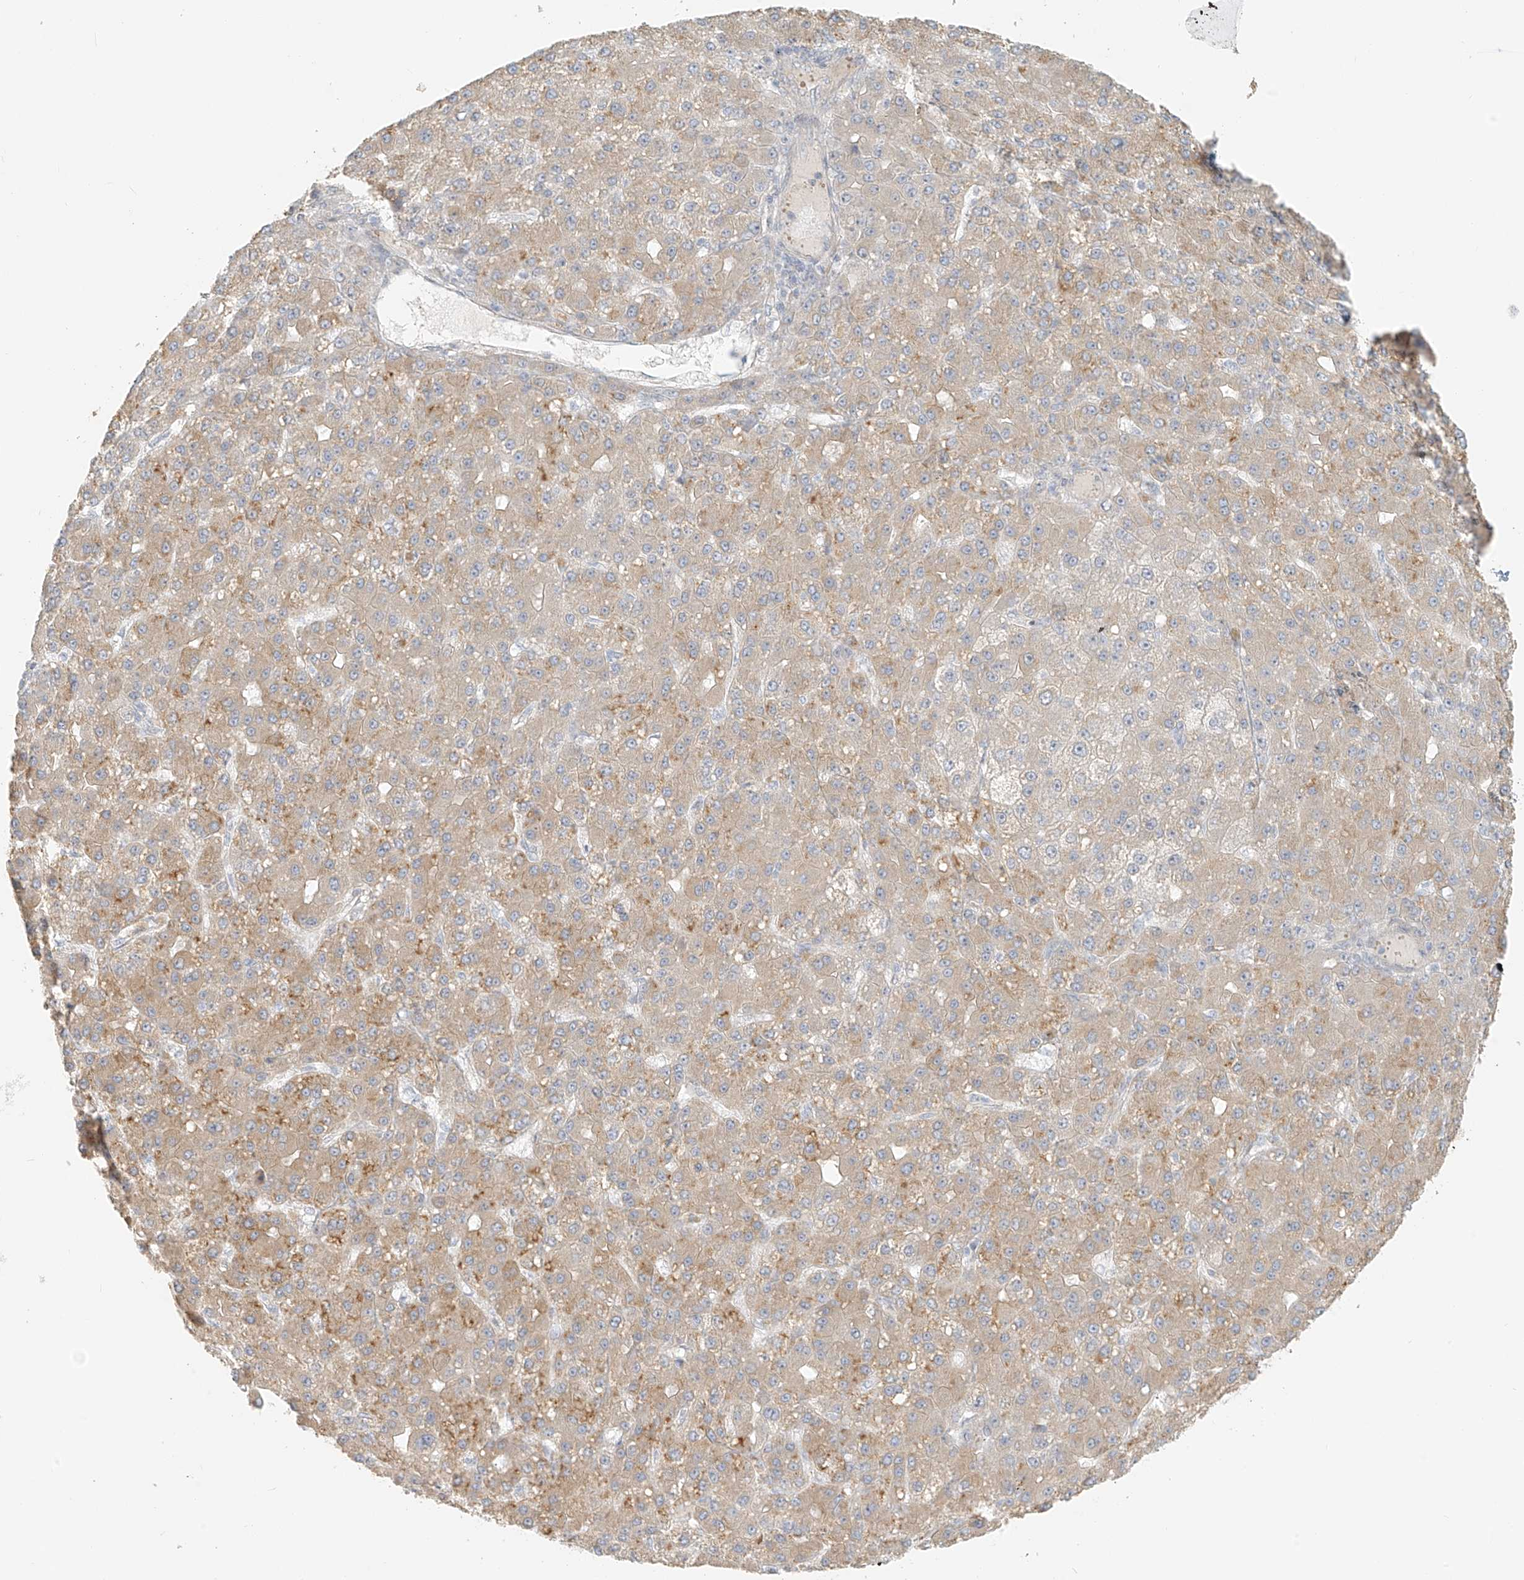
{"staining": {"intensity": "moderate", "quantity": "25%-75%", "location": "cytoplasmic/membranous"}, "tissue": "liver cancer", "cell_type": "Tumor cells", "image_type": "cancer", "snomed": [{"axis": "morphology", "description": "Carcinoma, Hepatocellular, NOS"}, {"axis": "topography", "description": "Liver"}], "caption": "A high-resolution micrograph shows immunohistochemistry staining of liver hepatocellular carcinoma, which exhibits moderate cytoplasmic/membranous expression in approximately 25%-75% of tumor cells.", "gene": "UST", "patient": {"sex": "male", "age": 67}}